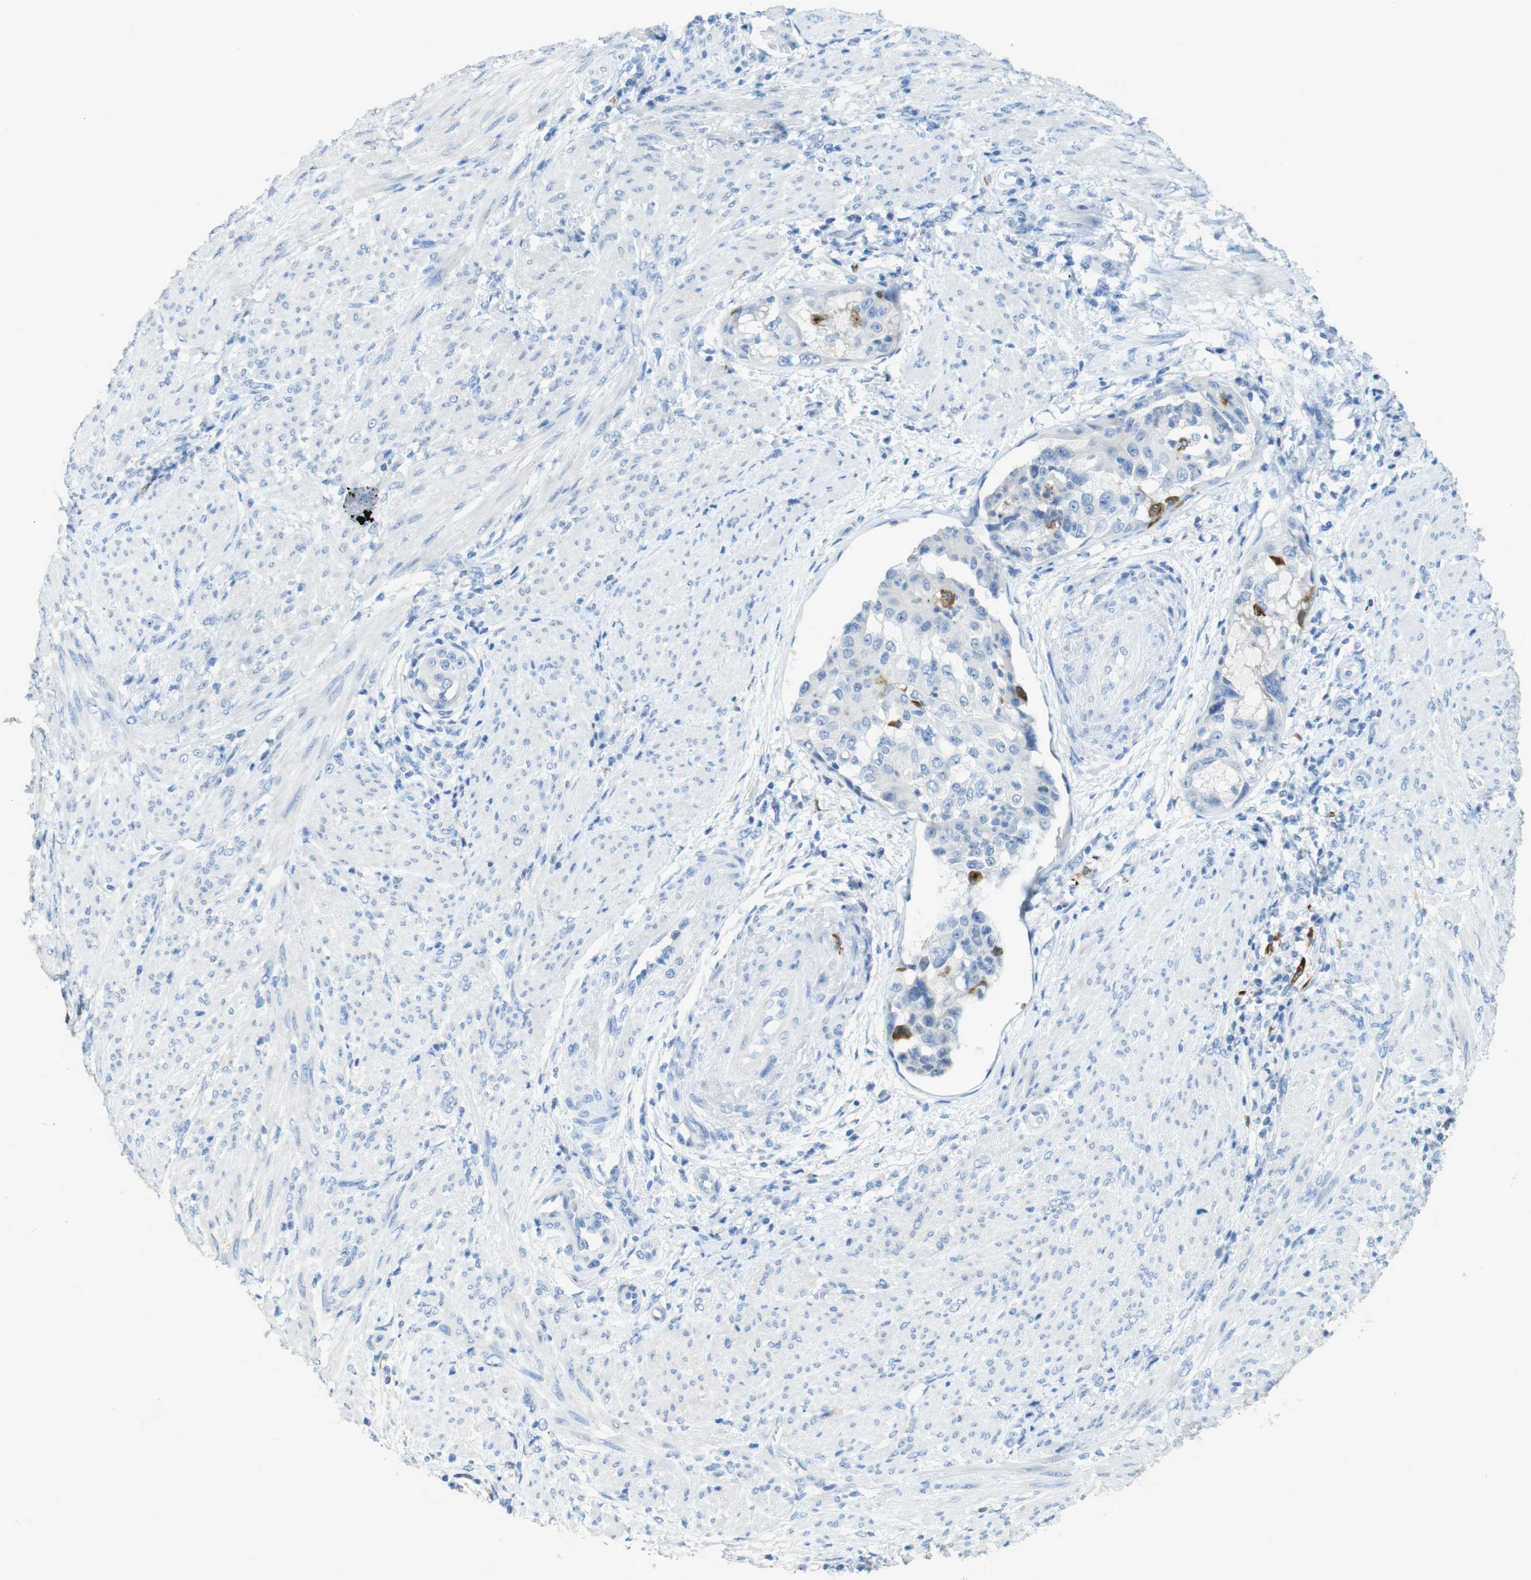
{"staining": {"intensity": "negative", "quantity": "none", "location": "none"}, "tissue": "endometrial cancer", "cell_type": "Tumor cells", "image_type": "cancer", "snomed": [{"axis": "morphology", "description": "Adenocarcinoma, NOS"}, {"axis": "topography", "description": "Endometrium"}], "caption": "Tumor cells show no significant staining in endometrial cancer (adenocarcinoma).", "gene": "CD320", "patient": {"sex": "female", "age": 85}}